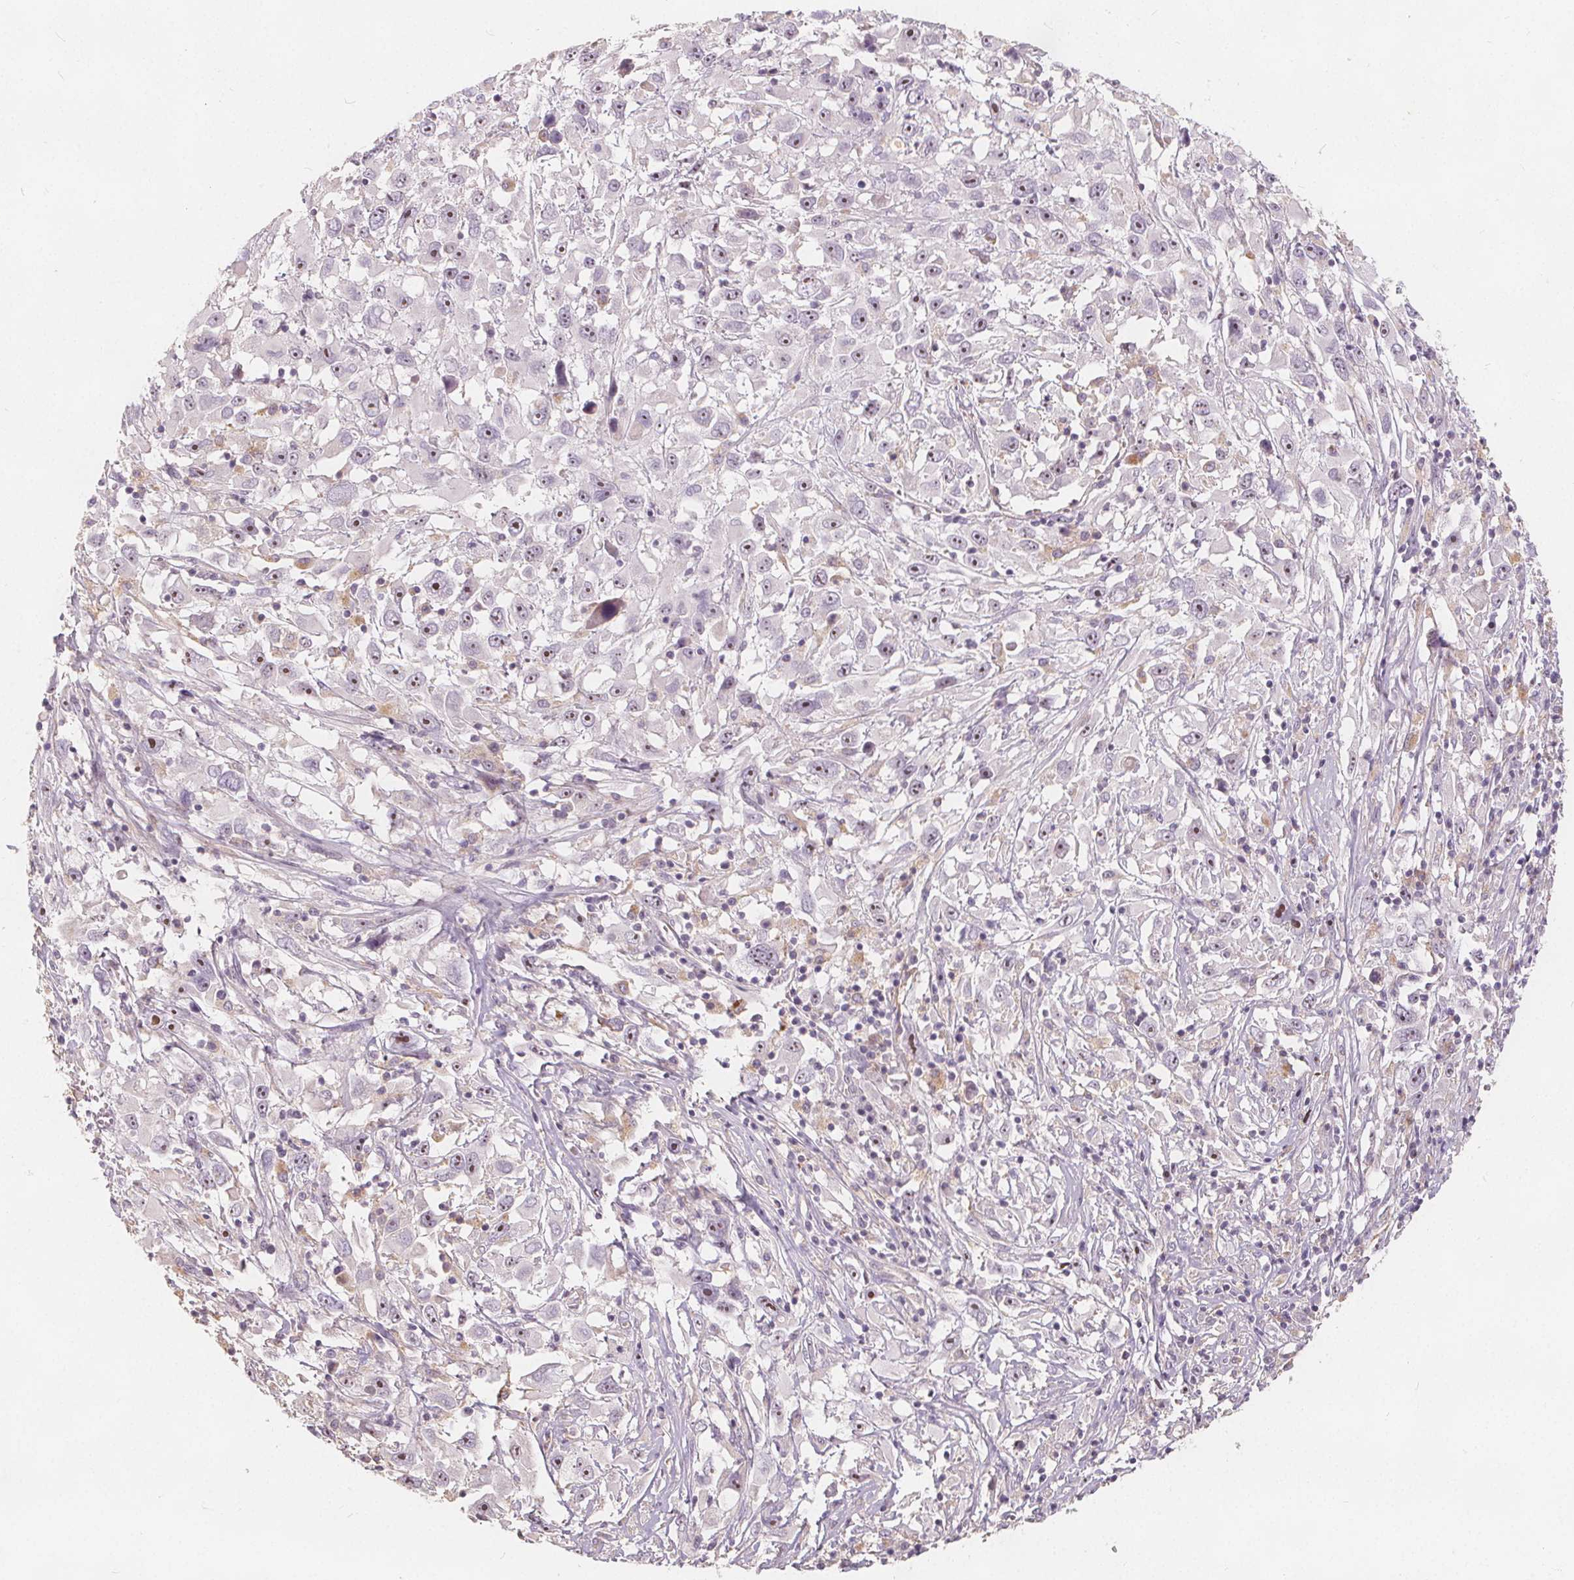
{"staining": {"intensity": "negative", "quantity": "none", "location": "none"}, "tissue": "melanoma", "cell_type": "Tumor cells", "image_type": "cancer", "snomed": [{"axis": "morphology", "description": "Malignant melanoma, Metastatic site"}, {"axis": "topography", "description": "Soft tissue"}], "caption": "A micrograph of malignant melanoma (metastatic site) stained for a protein shows no brown staining in tumor cells.", "gene": "DRC3", "patient": {"sex": "male", "age": 50}}